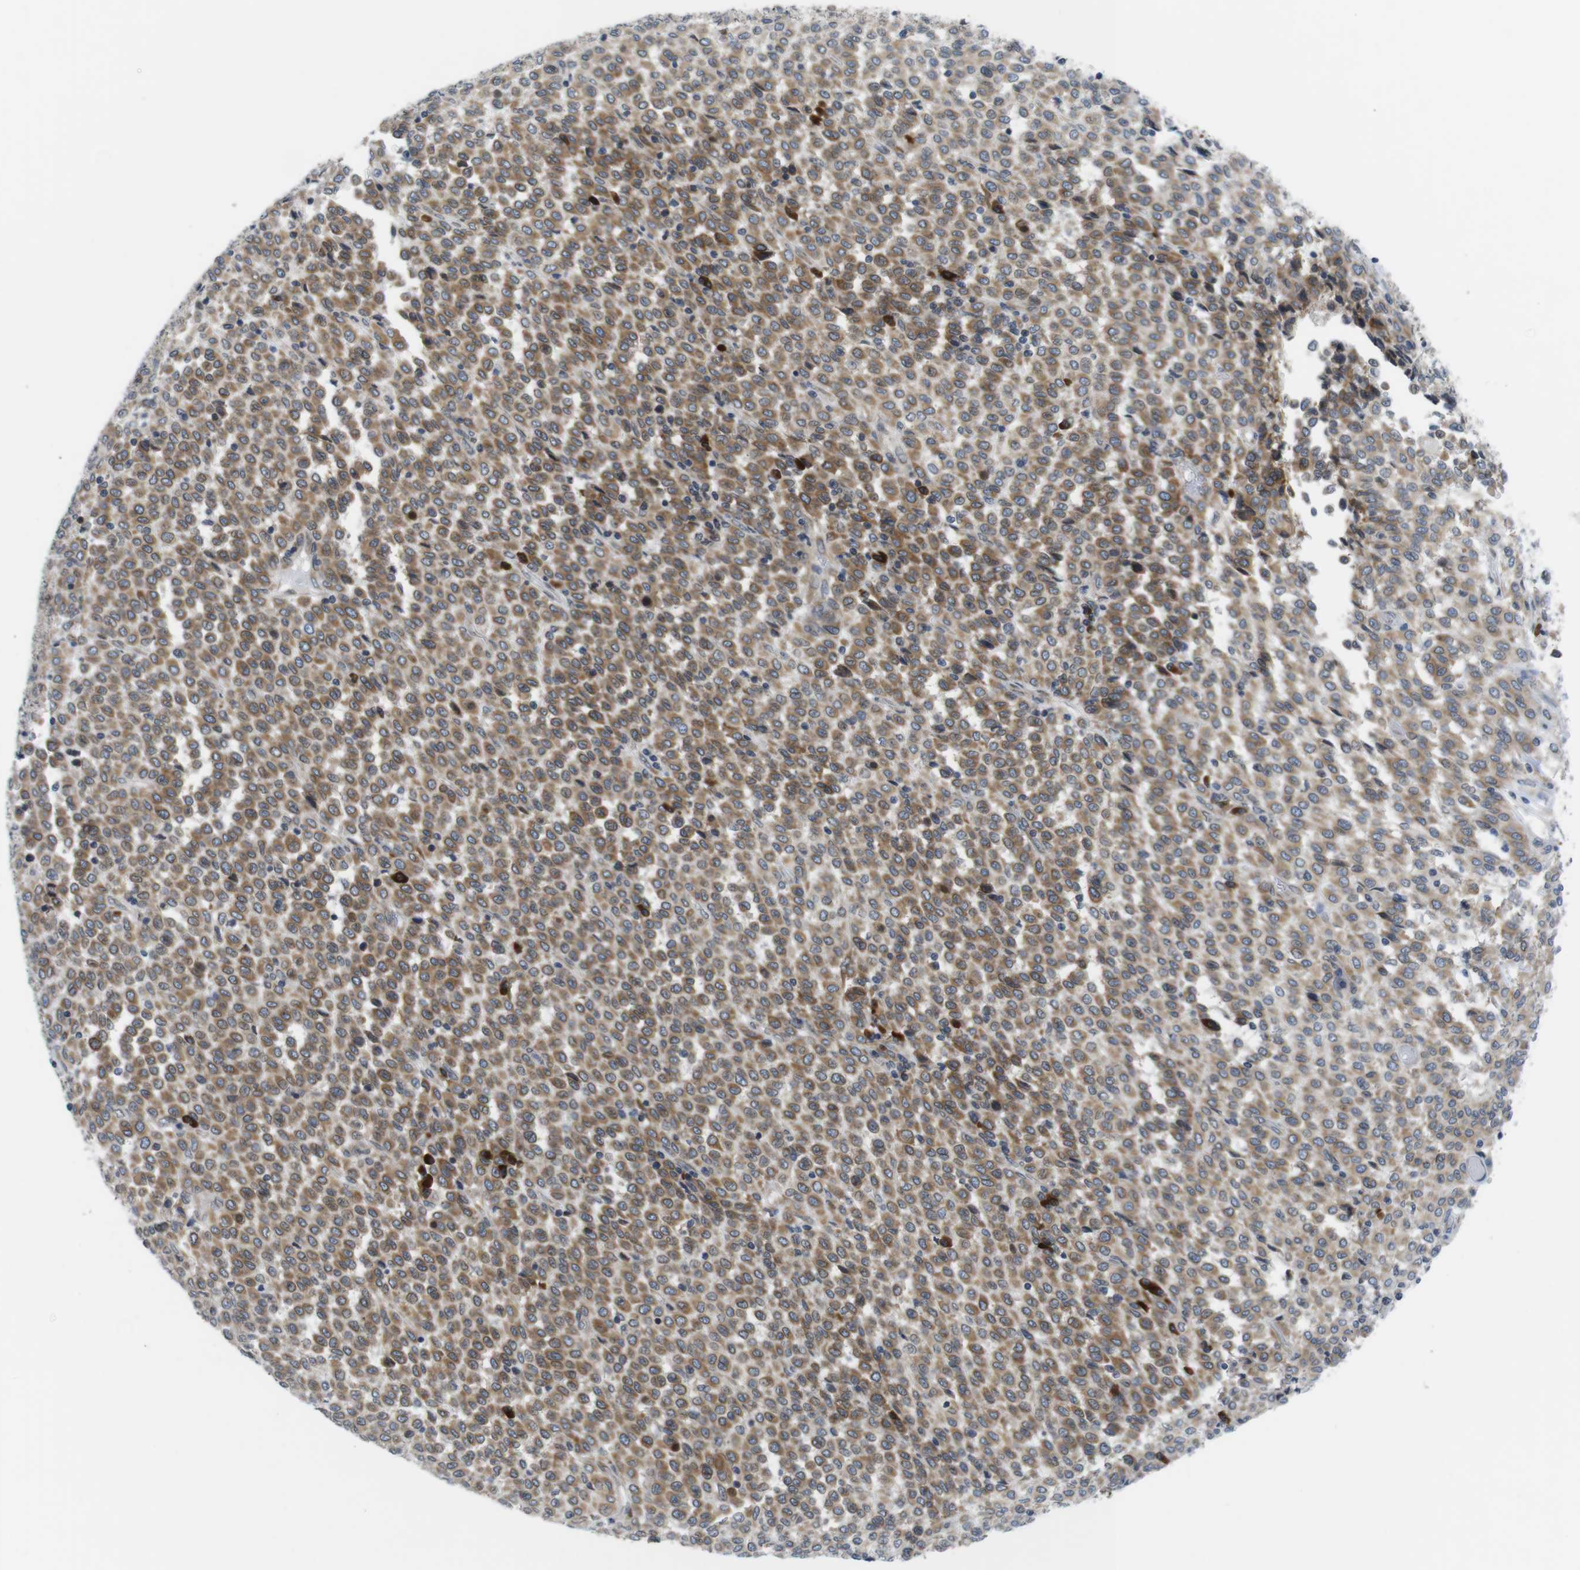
{"staining": {"intensity": "moderate", "quantity": "25%-75%", "location": "cytoplasmic/membranous"}, "tissue": "melanoma", "cell_type": "Tumor cells", "image_type": "cancer", "snomed": [{"axis": "morphology", "description": "Malignant melanoma, Metastatic site"}, {"axis": "topography", "description": "Pancreas"}], "caption": "Melanoma was stained to show a protein in brown. There is medium levels of moderate cytoplasmic/membranous expression in approximately 25%-75% of tumor cells.", "gene": "ERGIC3", "patient": {"sex": "female", "age": 30}}